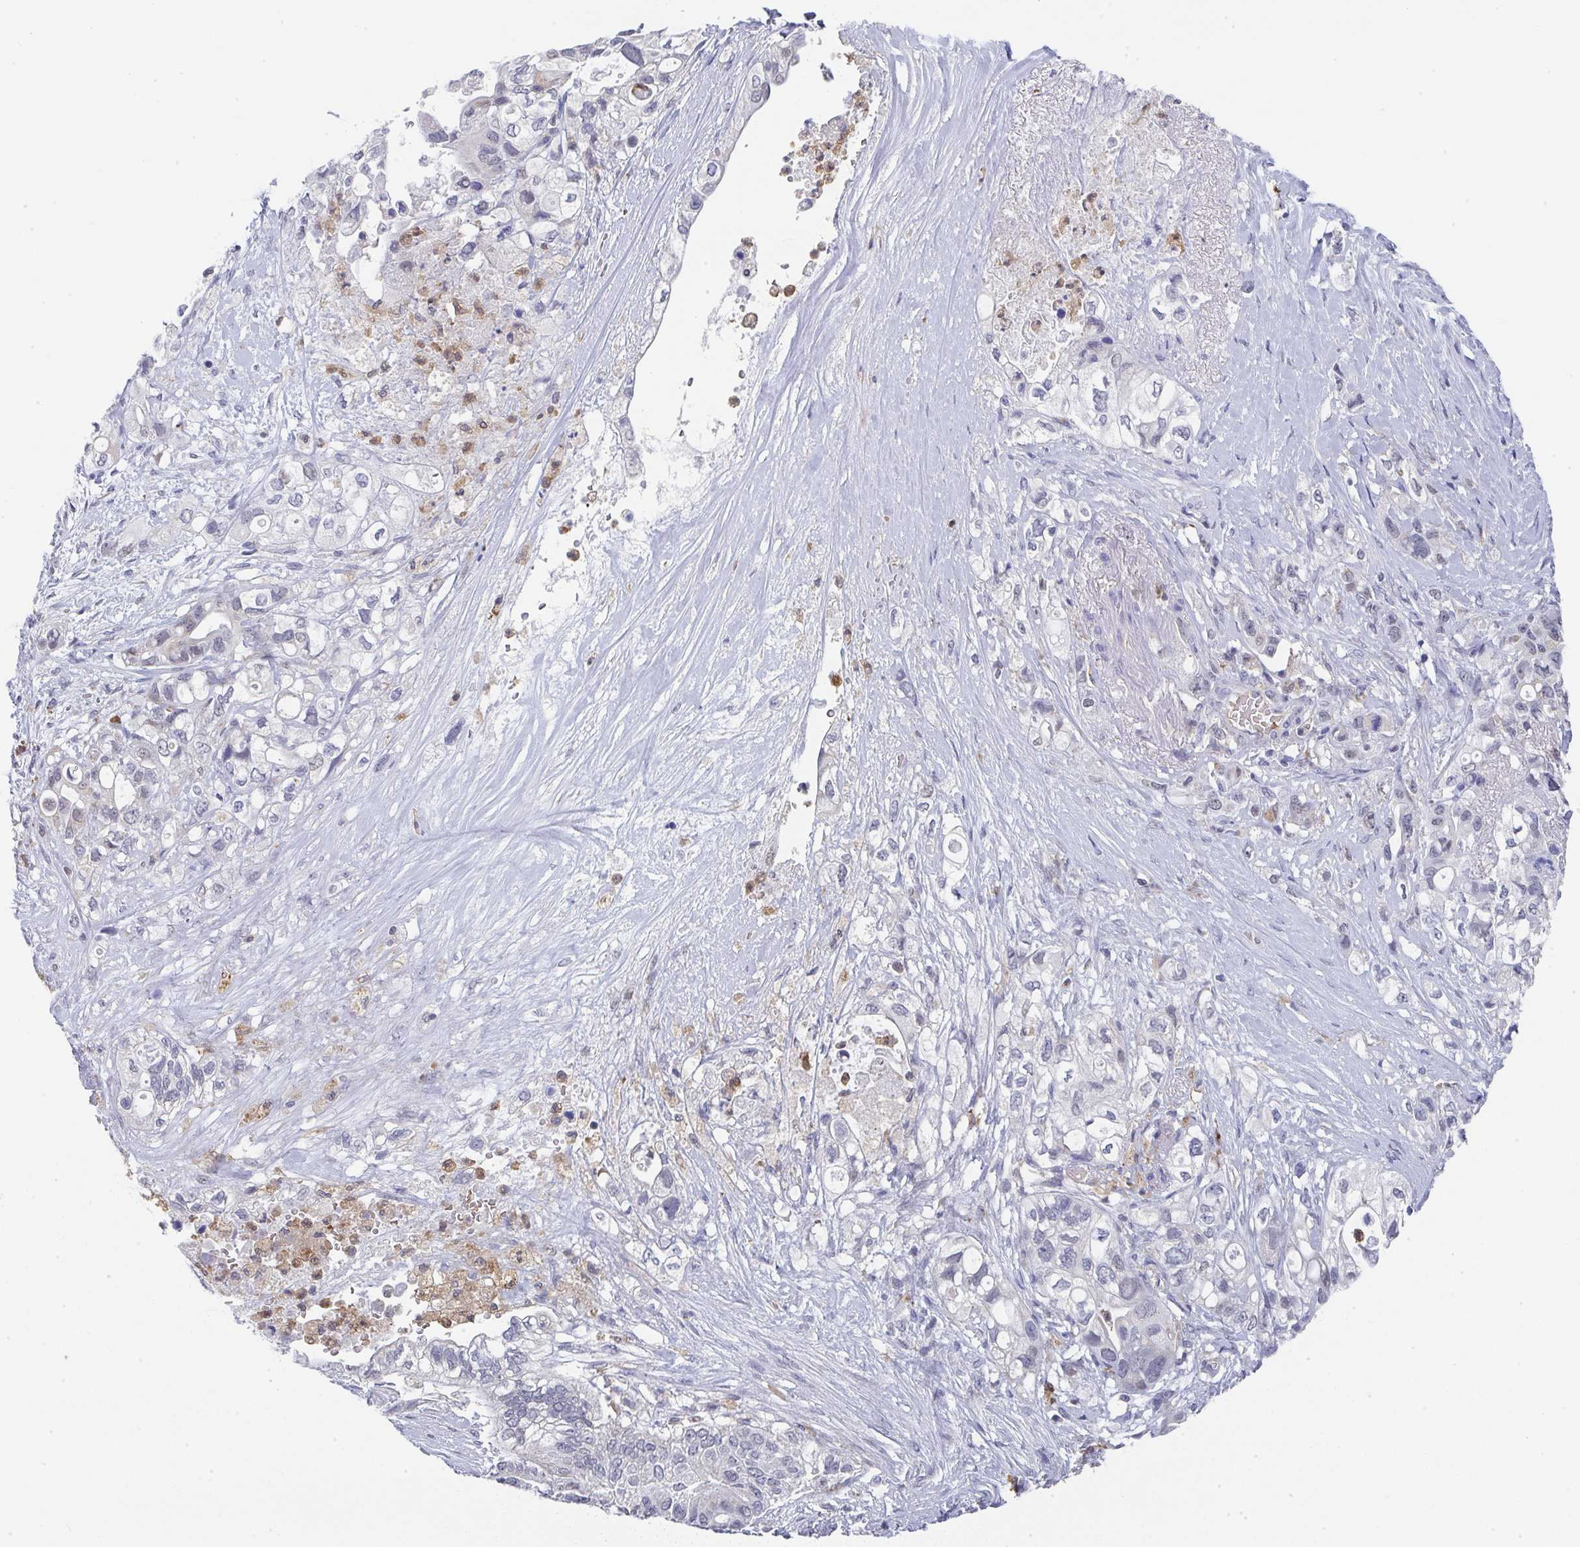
{"staining": {"intensity": "negative", "quantity": "none", "location": "none"}, "tissue": "pancreatic cancer", "cell_type": "Tumor cells", "image_type": "cancer", "snomed": [{"axis": "morphology", "description": "Adenocarcinoma, NOS"}, {"axis": "topography", "description": "Pancreas"}], "caption": "Histopathology image shows no protein positivity in tumor cells of adenocarcinoma (pancreatic) tissue. (DAB (3,3'-diaminobenzidine) IHC with hematoxylin counter stain).", "gene": "NCF1", "patient": {"sex": "female", "age": 72}}